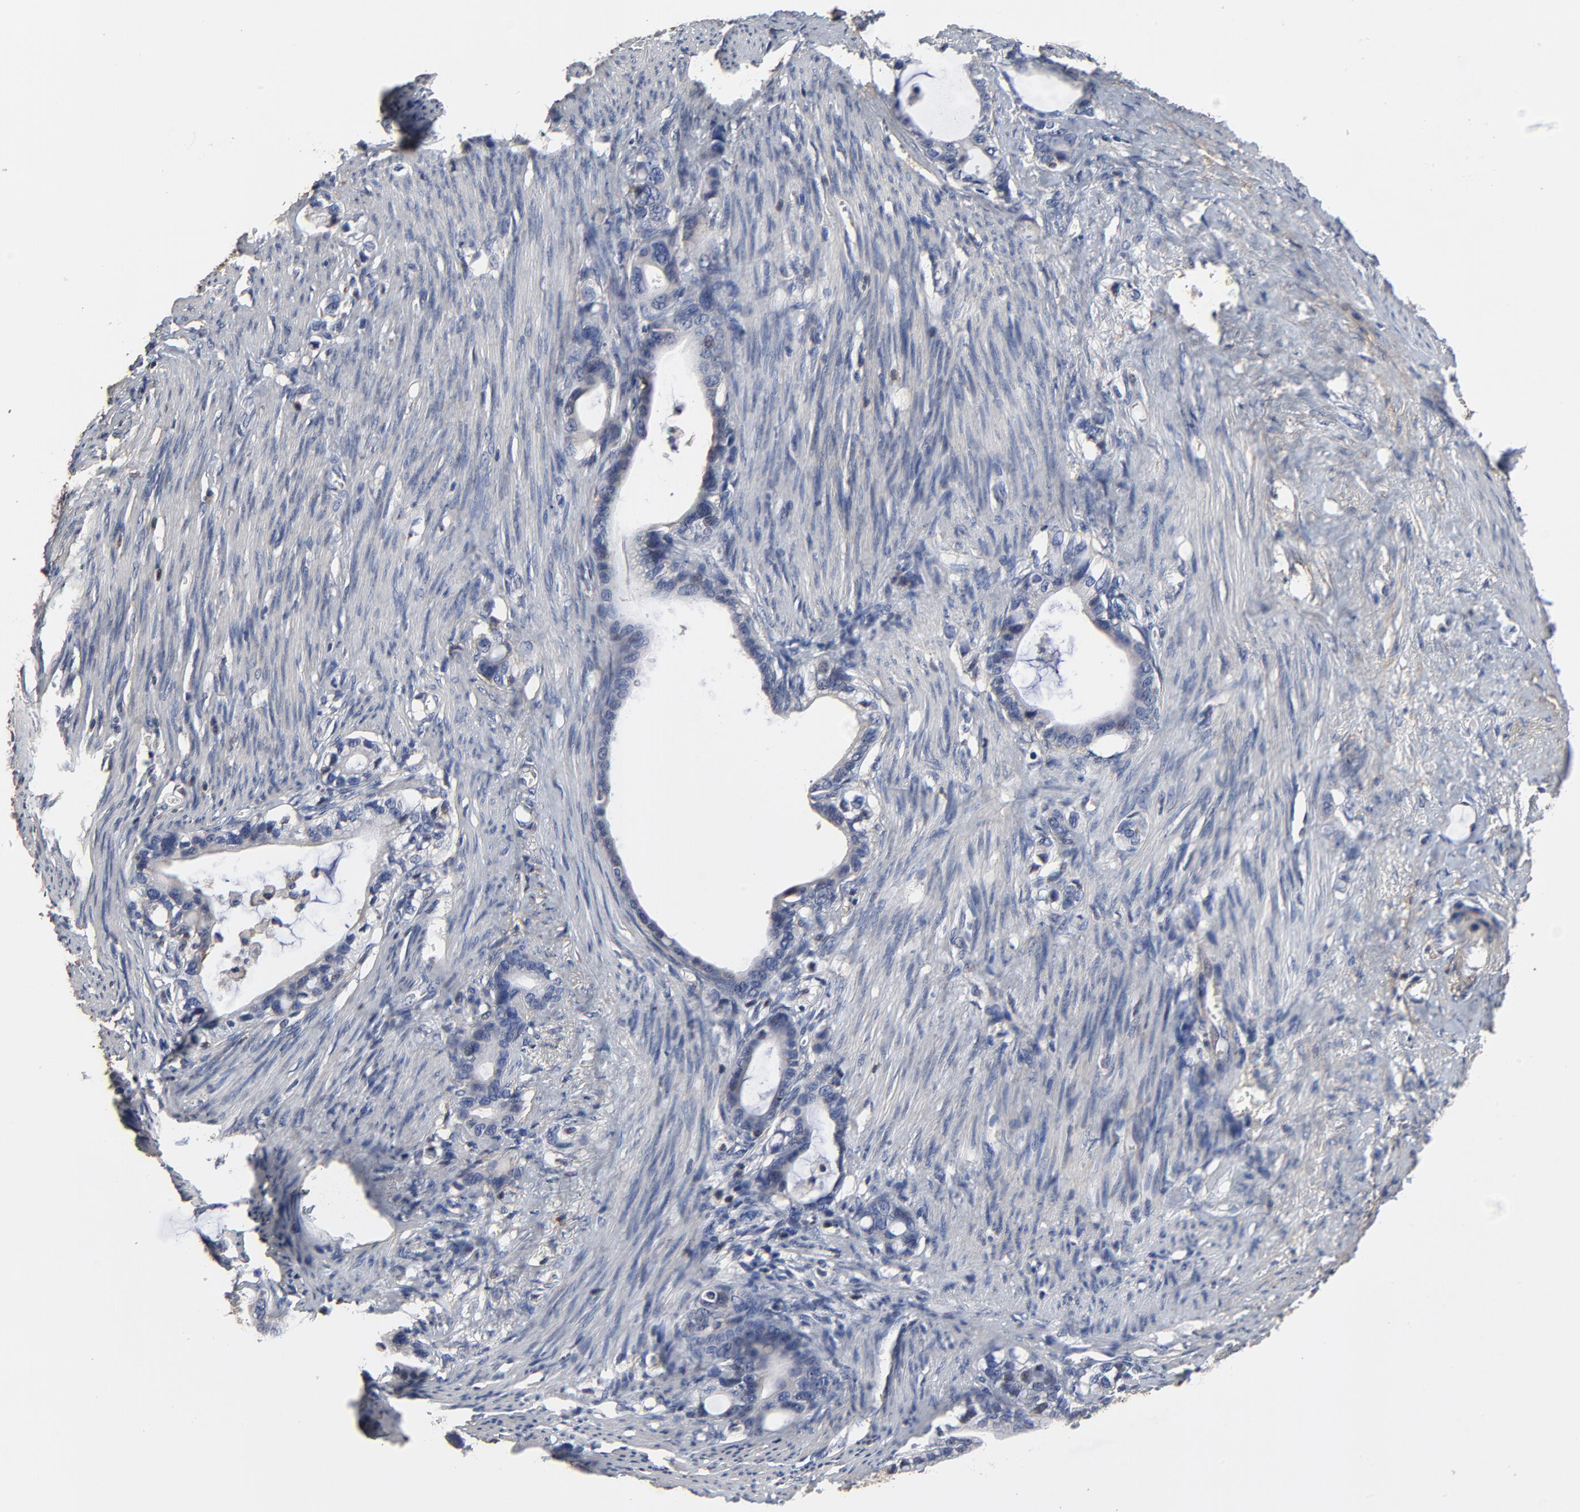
{"staining": {"intensity": "negative", "quantity": "none", "location": "none"}, "tissue": "stomach cancer", "cell_type": "Tumor cells", "image_type": "cancer", "snomed": [{"axis": "morphology", "description": "Adenocarcinoma, NOS"}, {"axis": "topography", "description": "Stomach"}], "caption": "Adenocarcinoma (stomach) was stained to show a protein in brown. There is no significant positivity in tumor cells.", "gene": "SKAP1", "patient": {"sex": "female", "age": 75}}